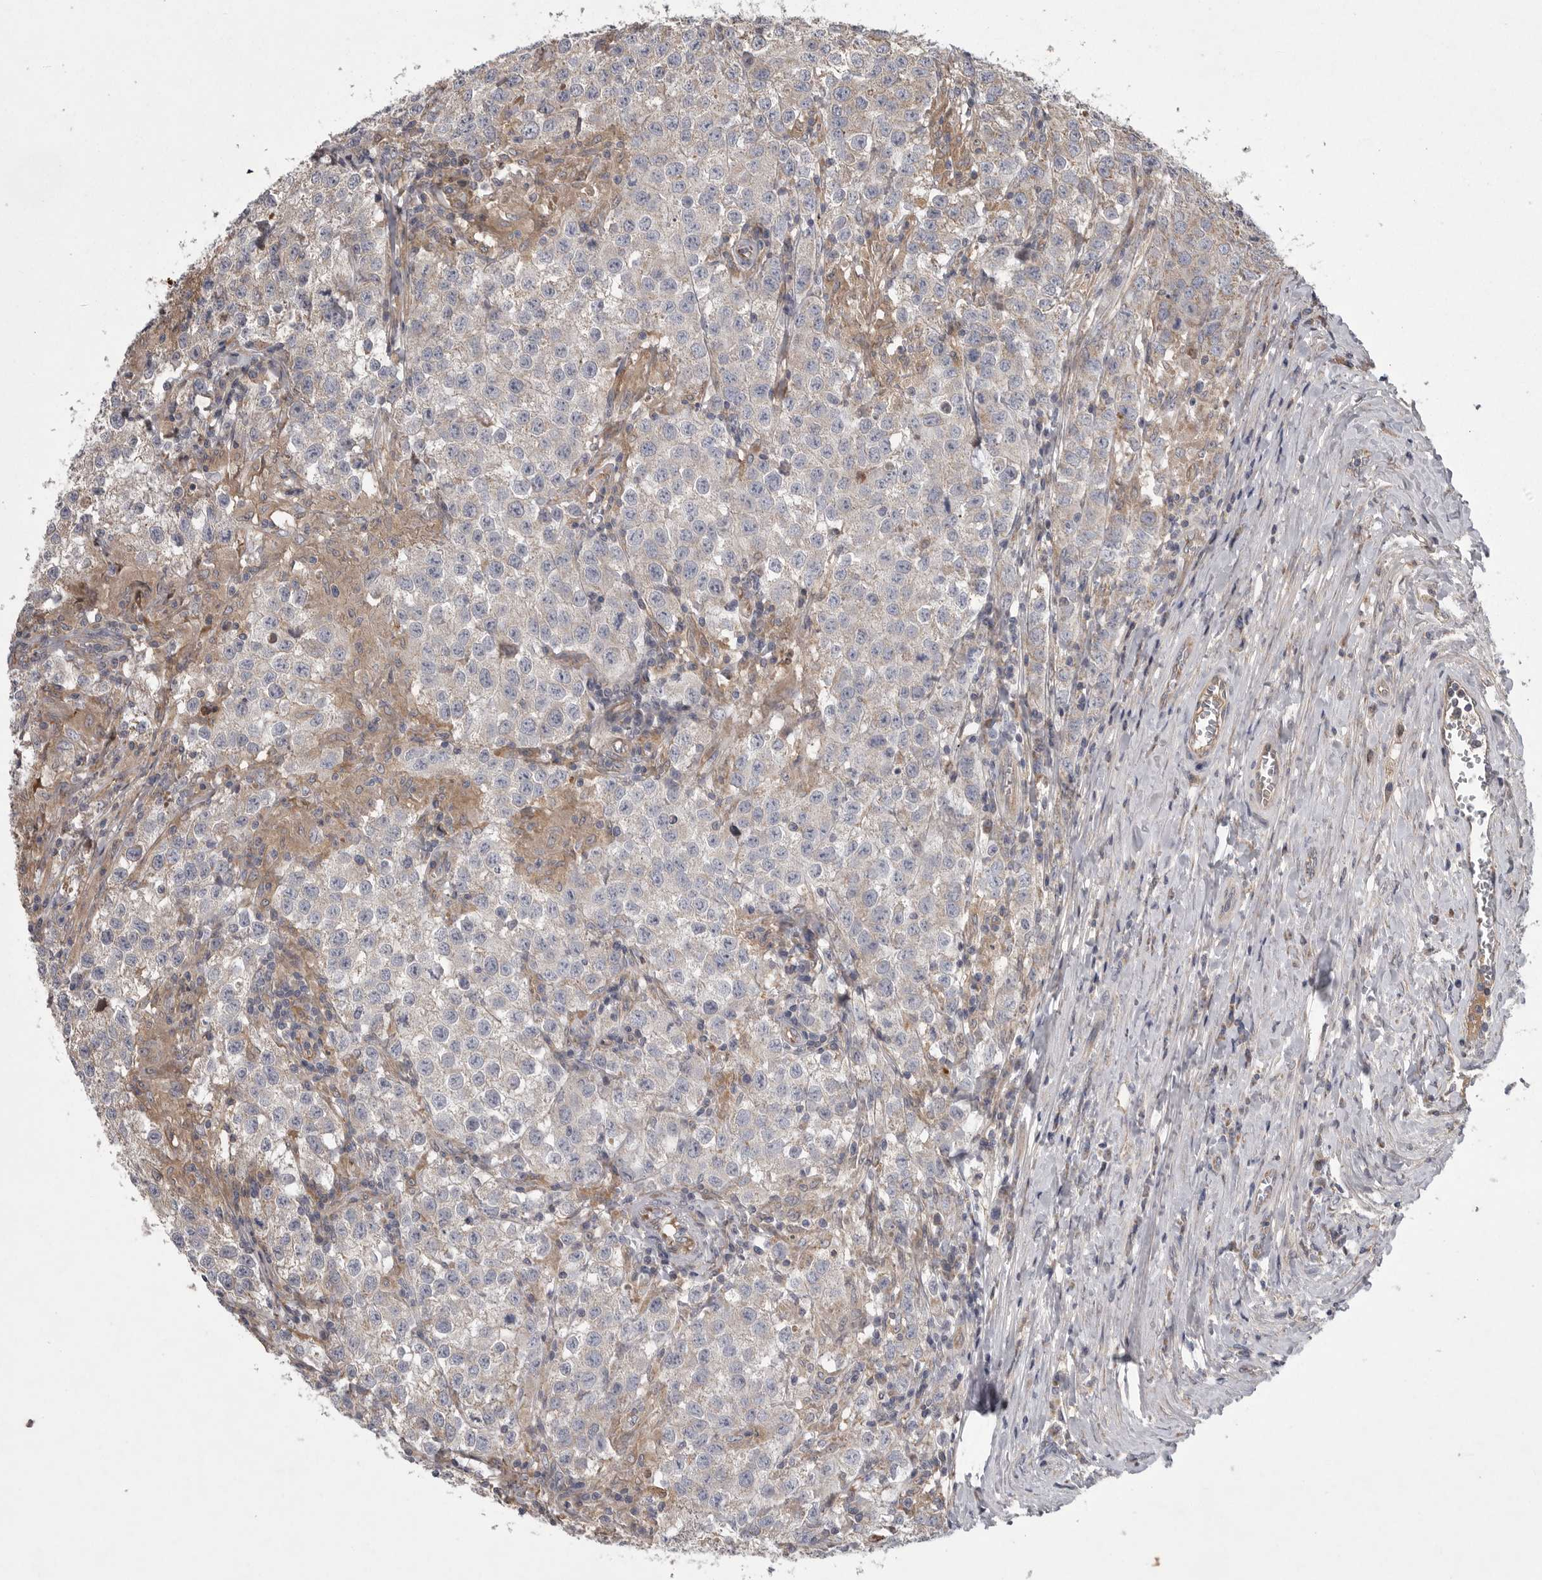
{"staining": {"intensity": "negative", "quantity": "none", "location": "none"}, "tissue": "testis cancer", "cell_type": "Tumor cells", "image_type": "cancer", "snomed": [{"axis": "morphology", "description": "Seminoma, NOS"}, {"axis": "morphology", "description": "Carcinoma, Embryonal, NOS"}, {"axis": "topography", "description": "Testis"}], "caption": "High magnification brightfield microscopy of embryonal carcinoma (testis) stained with DAB (brown) and counterstained with hematoxylin (blue): tumor cells show no significant positivity.", "gene": "CRP", "patient": {"sex": "male", "age": 43}}